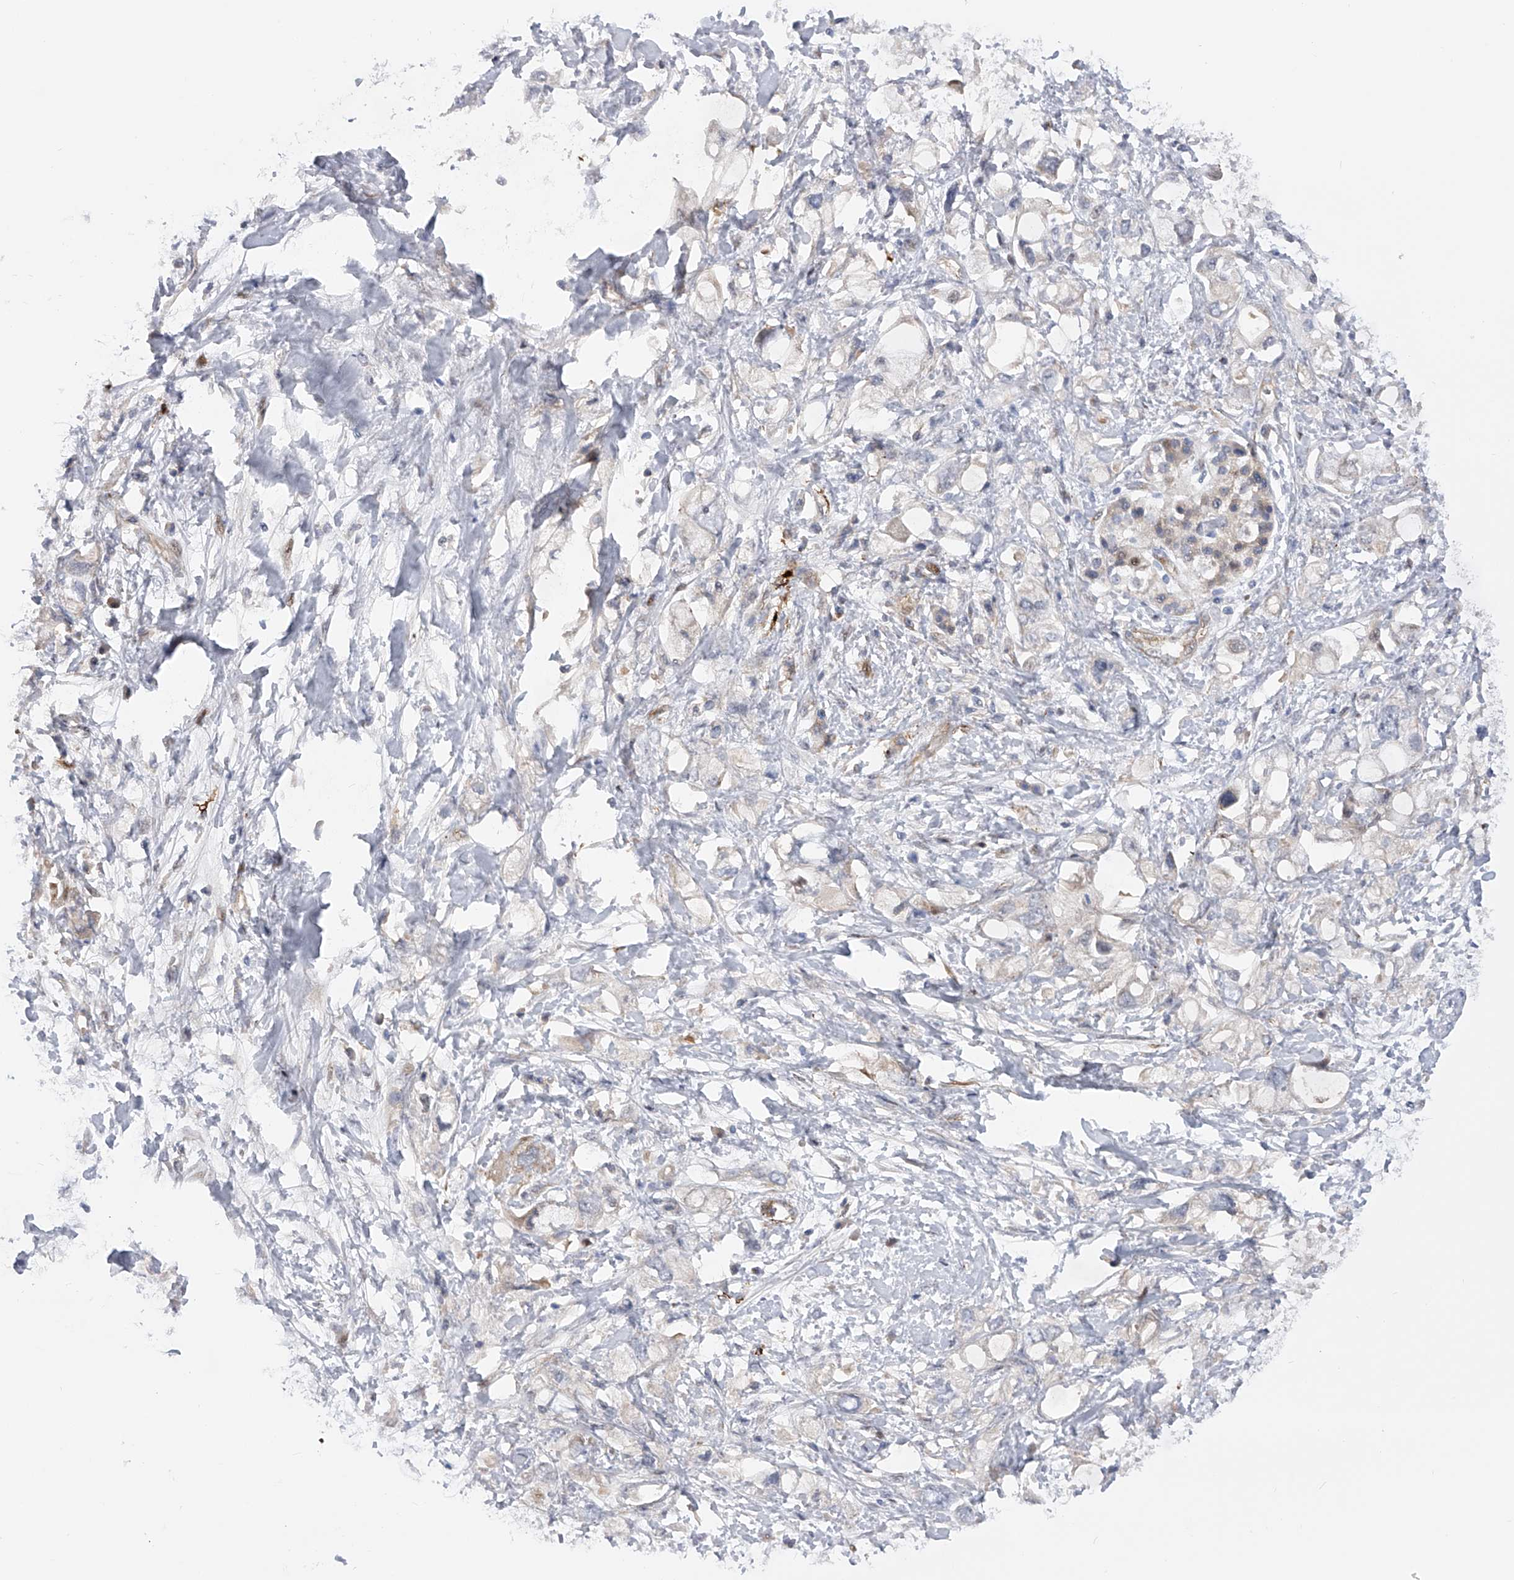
{"staining": {"intensity": "negative", "quantity": "none", "location": "none"}, "tissue": "pancreatic cancer", "cell_type": "Tumor cells", "image_type": "cancer", "snomed": [{"axis": "morphology", "description": "Adenocarcinoma, NOS"}, {"axis": "topography", "description": "Pancreas"}], "caption": "This is an immunohistochemistry micrograph of human pancreatic adenocarcinoma. There is no expression in tumor cells.", "gene": "PDSS2", "patient": {"sex": "female", "age": 56}}